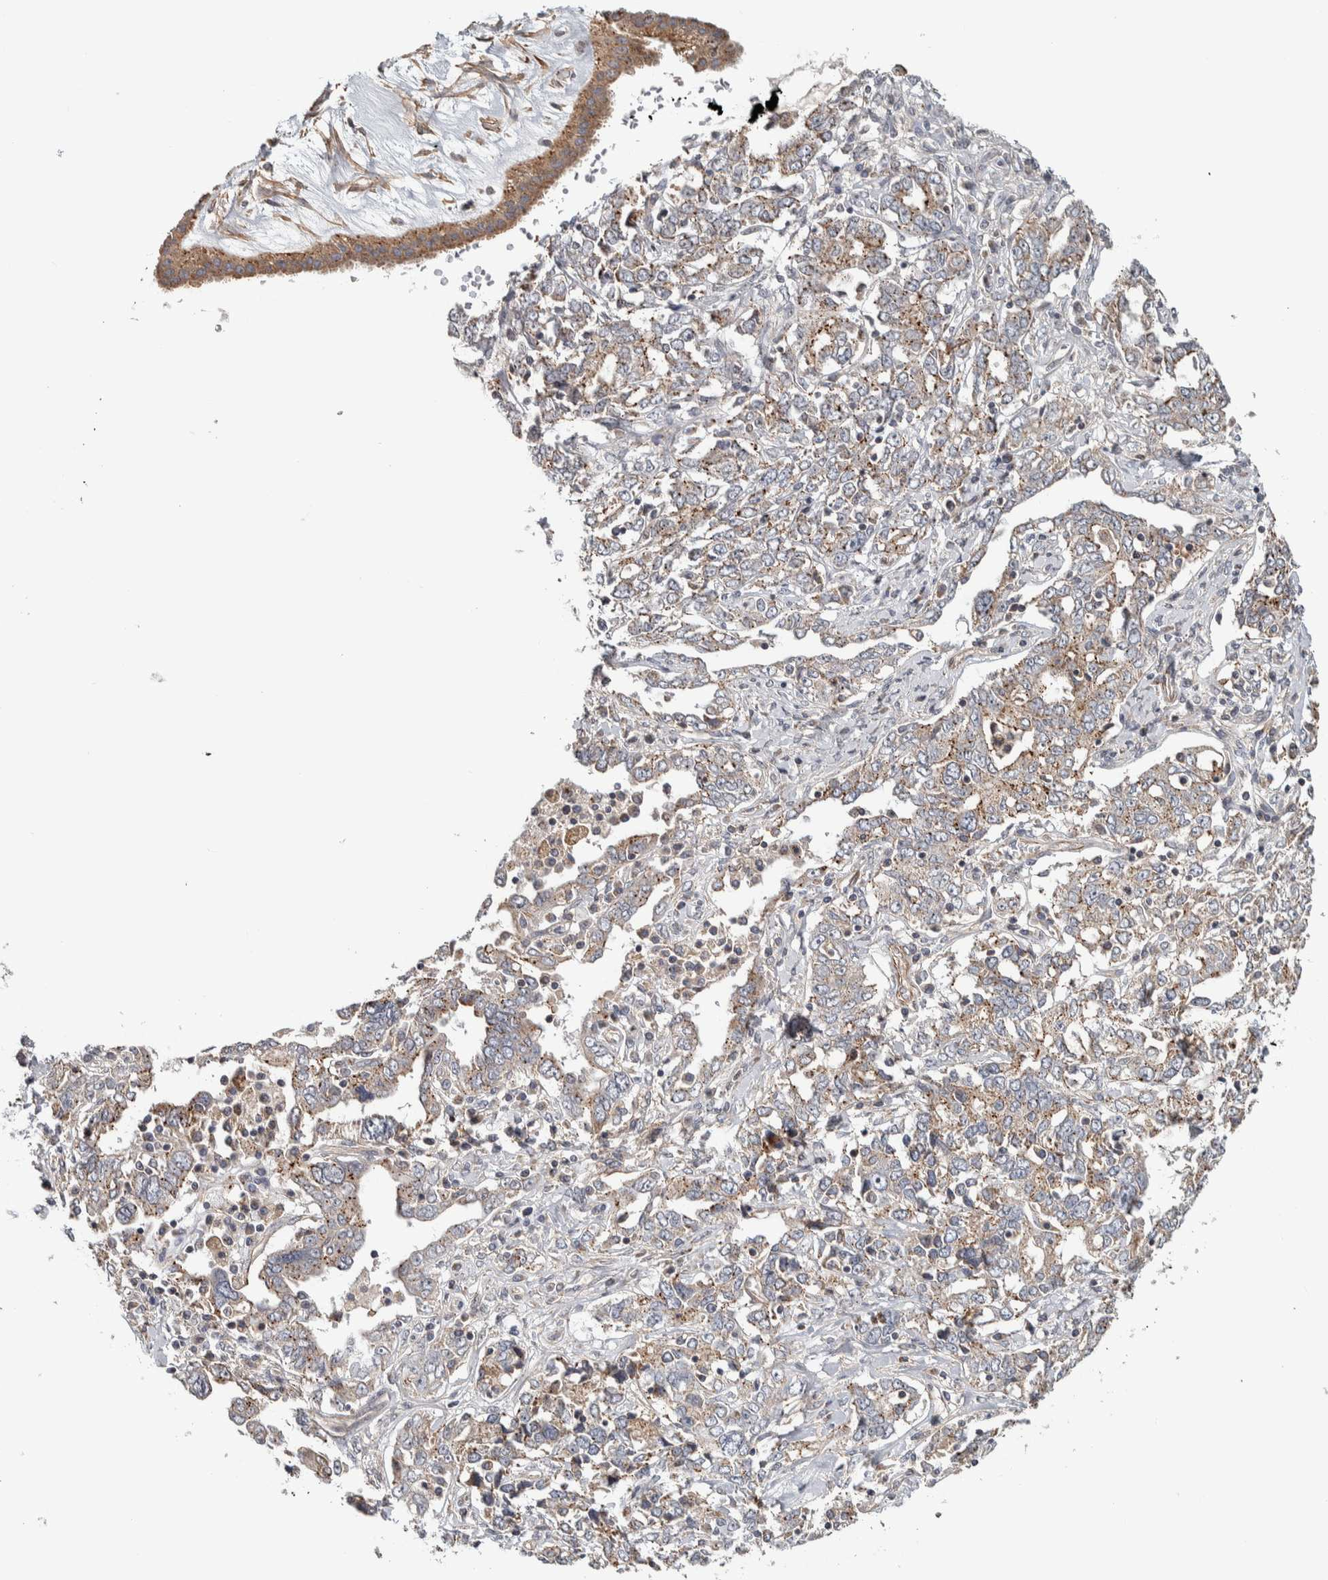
{"staining": {"intensity": "moderate", "quantity": ">75%", "location": "cytoplasmic/membranous"}, "tissue": "ovarian cancer", "cell_type": "Tumor cells", "image_type": "cancer", "snomed": [{"axis": "morphology", "description": "Cystadenocarcinoma, mucinous, NOS"}, {"axis": "topography", "description": "Ovary"}], "caption": "Tumor cells demonstrate moderate cytoplasmic/membranous expression in approximately >75% of cells in ovarian mucinous cystadenocarcinoma.", "gene": "CHMP4C", "patient": {"sex": "female", "age": 73}}